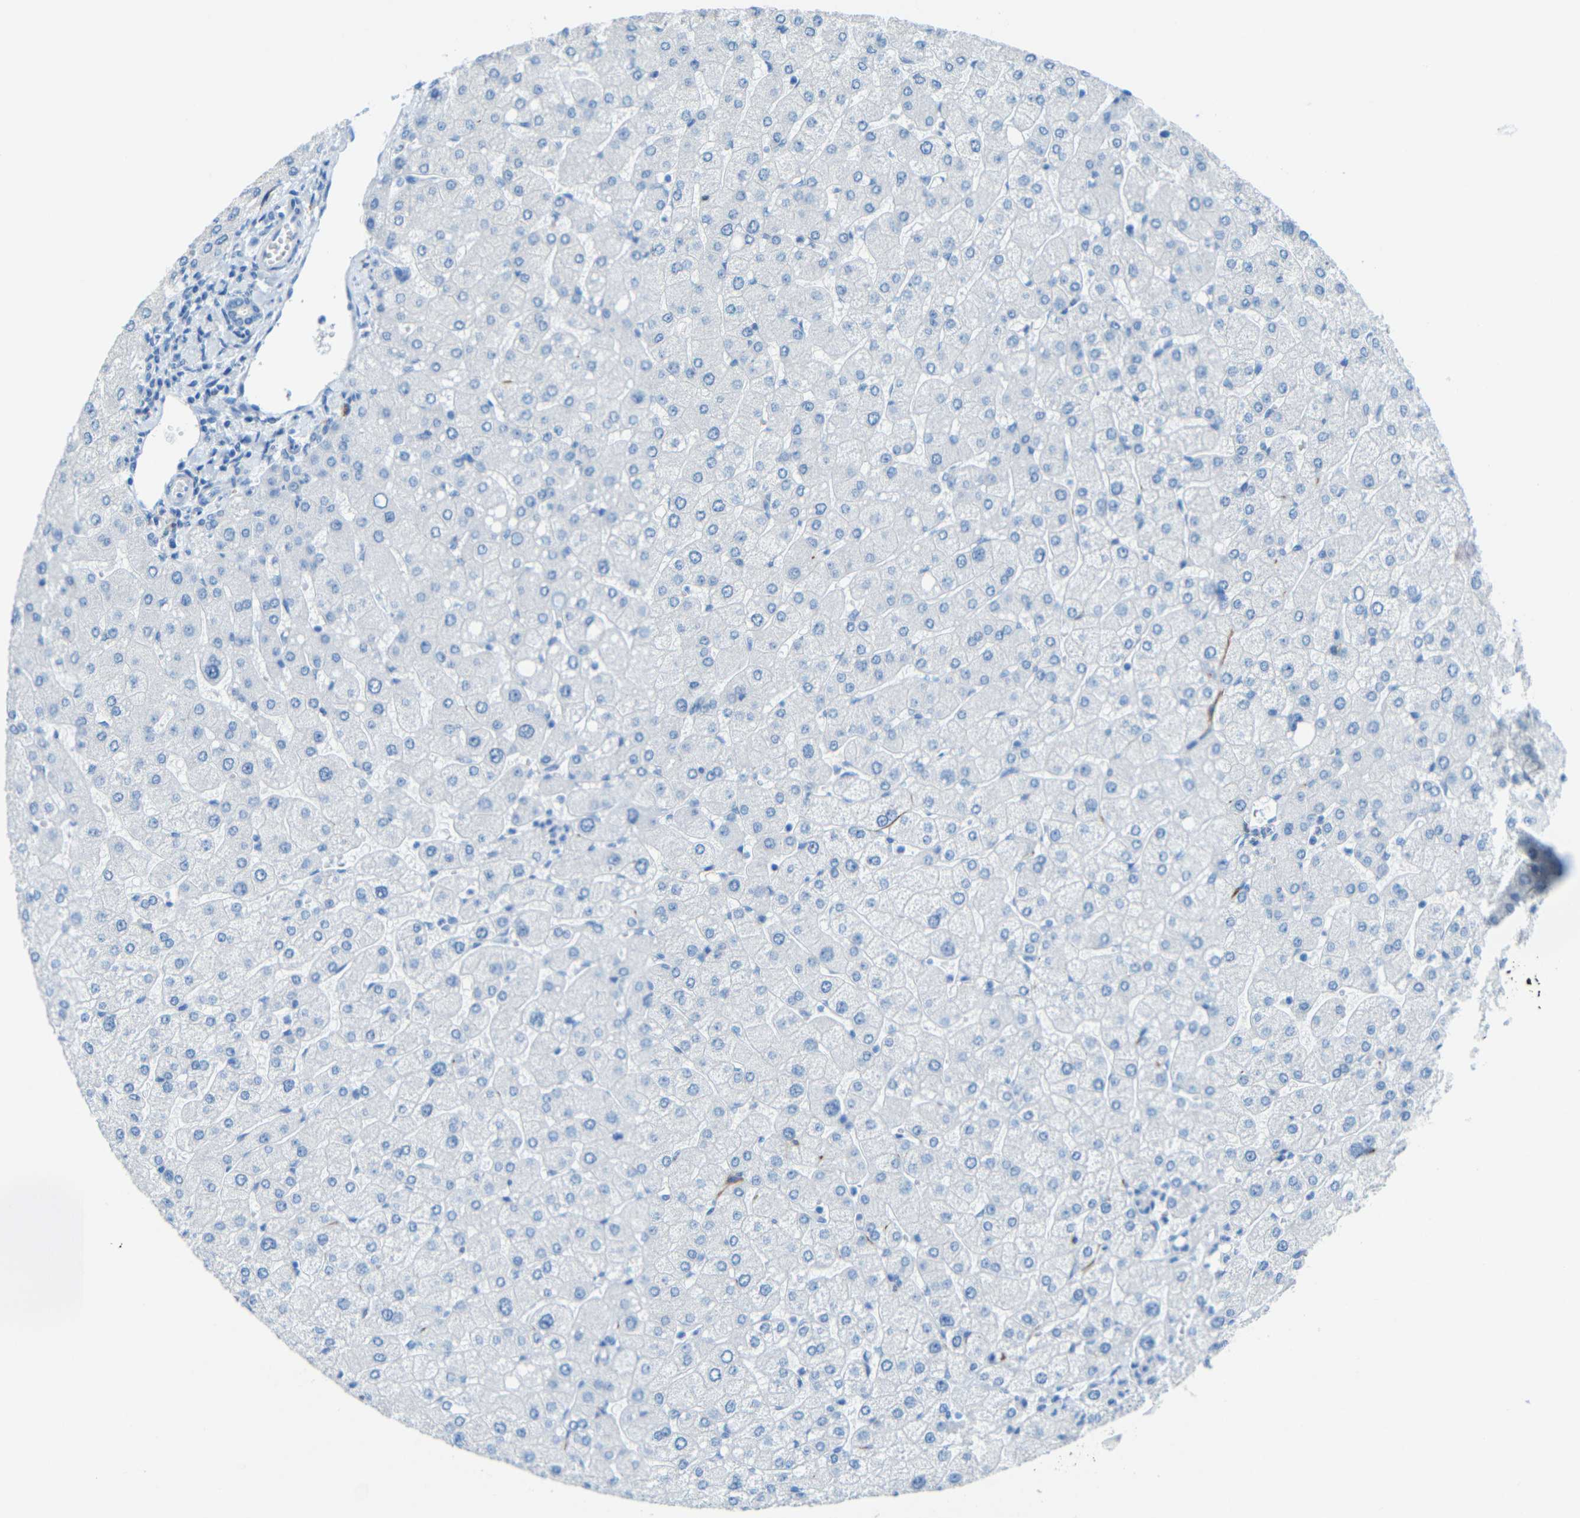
{"staining": {"intensity": "negative", "quantity": "none", "location": "none"}, "tissue": "liver", "cell_type": "Cholangiocytes", "image_type": "normal", "snomed": [{"axis": "morphology", "description": "Normal tissue, NOS"}, {"axis": "topography", "description": "Liver"}], "caption": "Cholangiocytes show no significant protein expression in normal liver.", "gene": "TUBB4B", "patient": {"sex": "male", "age": 55}}